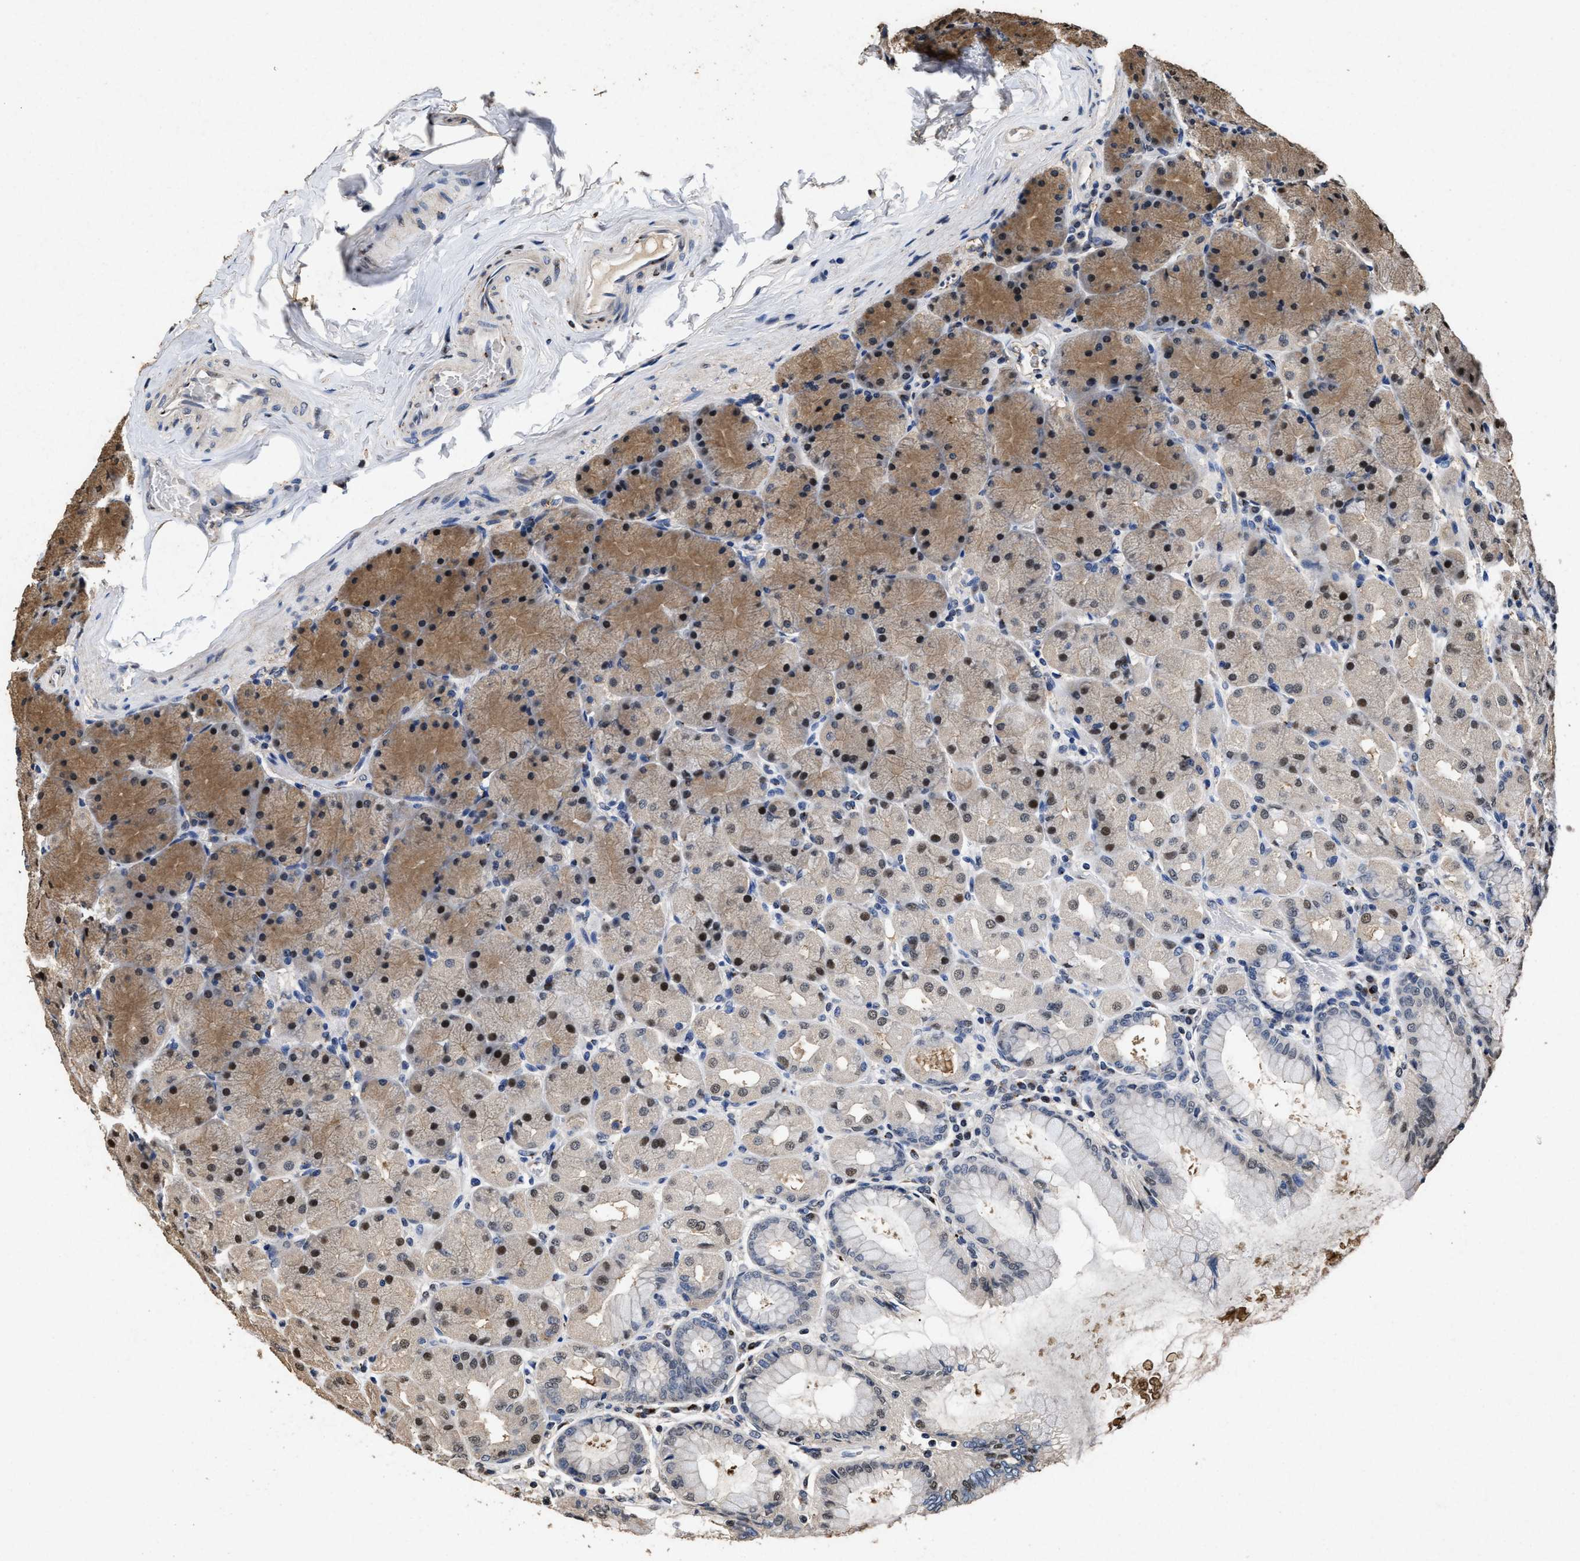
{"staining": {"intensity": "moderate", "quantity": "25%-75%", "location": "cytoplasmic/membranous,nuclear"}, "tissue": "stomach", "cell_type": "Glandular cells", "image_type": "normal", "snomed": [{"axis": "morphology", "description": "Normal tissue, NOS"}, {"axis": "topography", "description": "Stomach, upper"}], "caption": "A medium amount of moderate cytoplasmic/membranous,nuclear expression is identified in about 25%-75% of glandular cells in benign stomach.", "gene": "TPST2", "patient": {"sex": "female", "age": 56}}